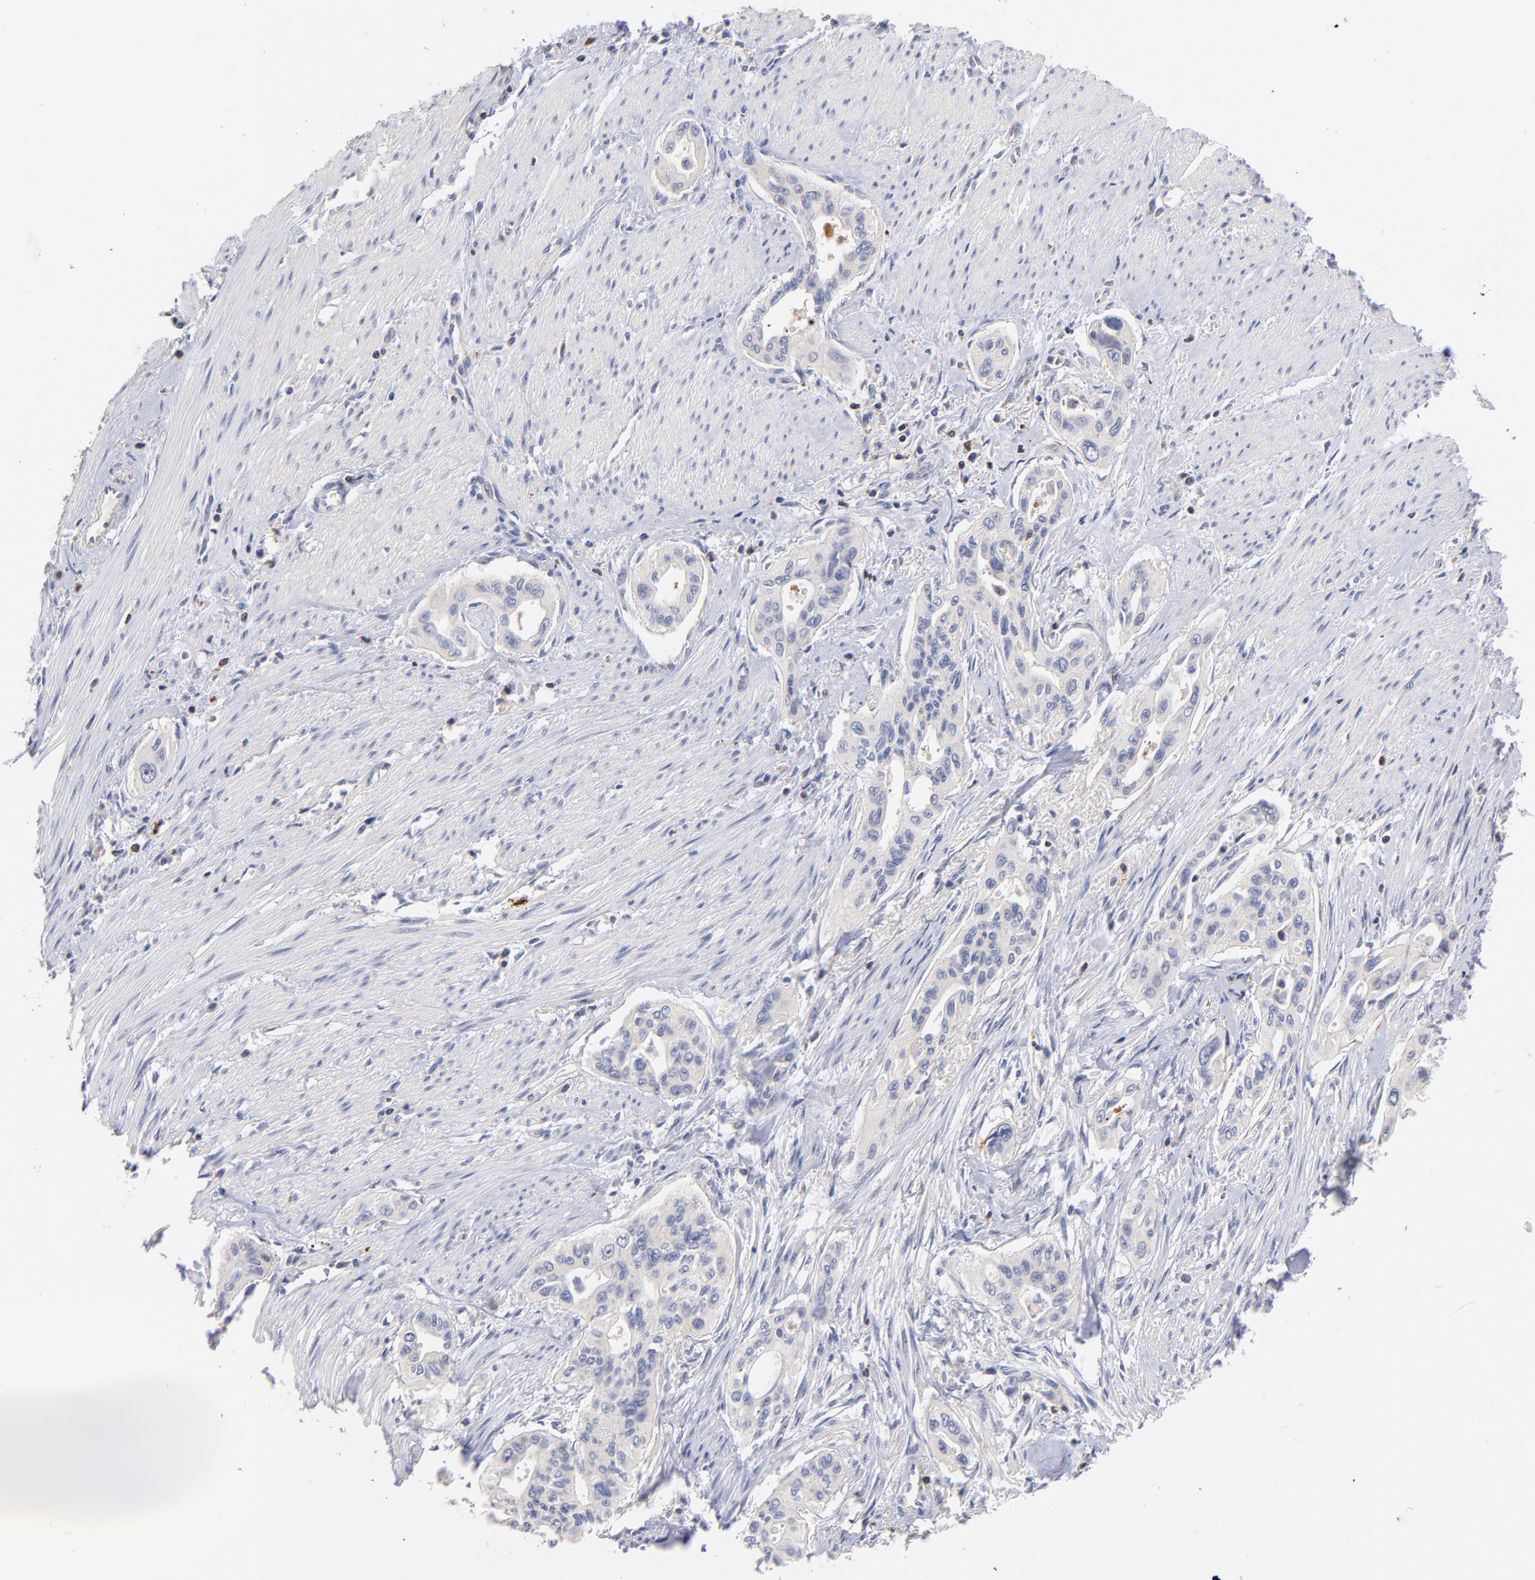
{"staining": {"intensity": "negative", "quantity": "none", "location": "none"}, "tissue": "pancreatic cancer", "cell_type": "Tumor cells", "image_type": "cancer", "snomed": [{"axis": "morphology", "description": "Adenocarcinoma, NOS"}, {"axis": "topography", "description": "Pancreas"}], "caption": "IHC micrograph of human pancreatic cancer (adenocarcinoma) stained for a protein (brown), which demonstrates no staining in tumor cells.", "gene": "KREMEN2", "patient": {"sex": "male", "age": 77}}